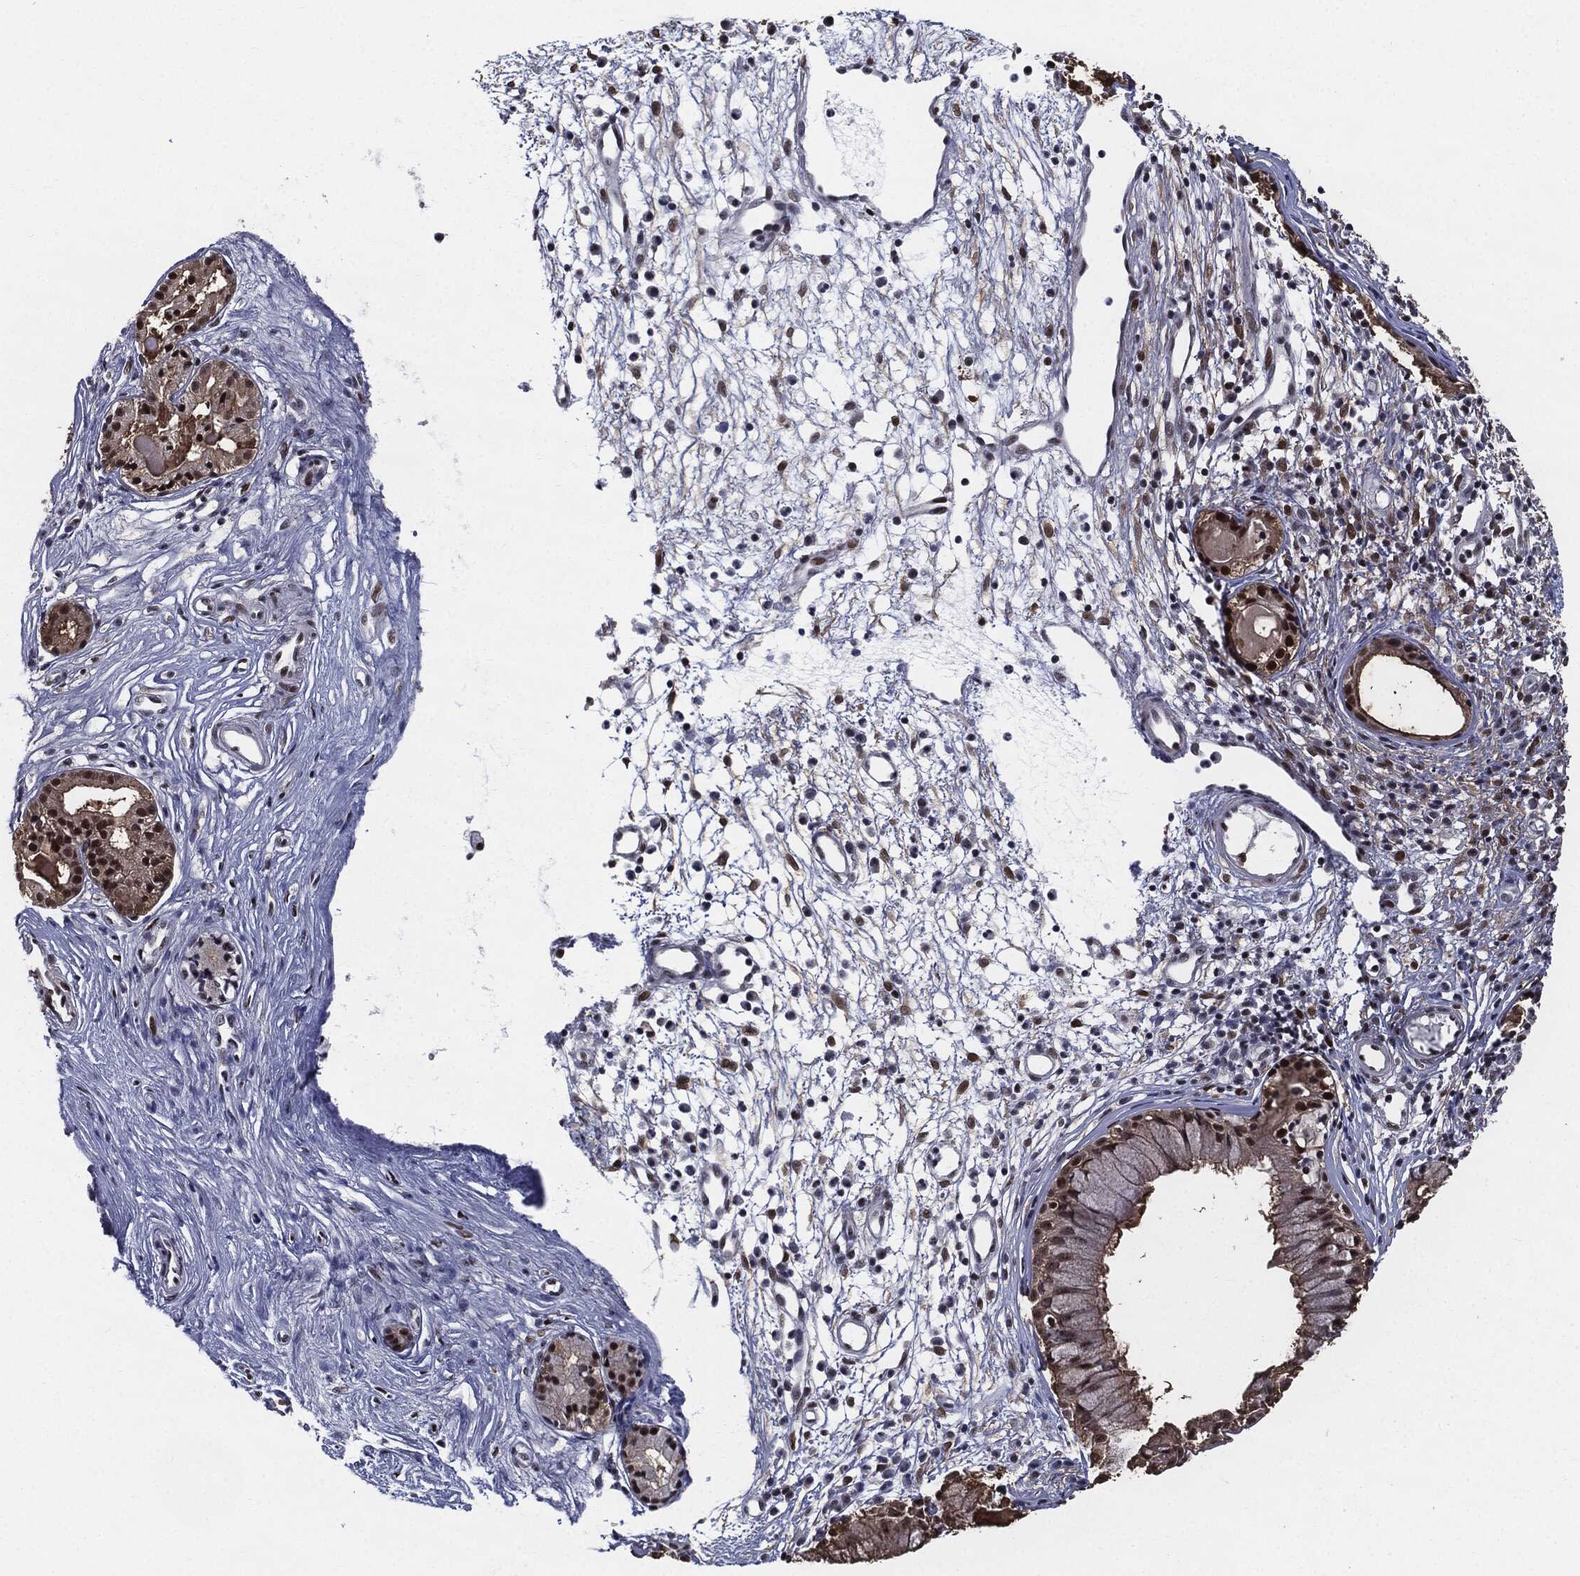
{"staining": {"intensity": "strong", "quantity": ">75%", "location": "cytoplasmic/membranous,nuclear"}, "tissue": "nasopharynx", "cell_type": "Respiratory epithelial cells", "image_type": "normal", "snomed": [{"axis": "morphology", "description": "Normal tissue, NOS"}, {"axis": "topography", "description": "Nasopharynx"}], "caption": "The histopathology image reveals immunohistochemical staining of unremarkable nasopharynx. There is strong cytoplasmic/membranous,nuclear expression is appreciated in approximately >75% of respiratory epithelial cells.", "gene": "JUN", "patient": {"sex": "male", "age": 77}}